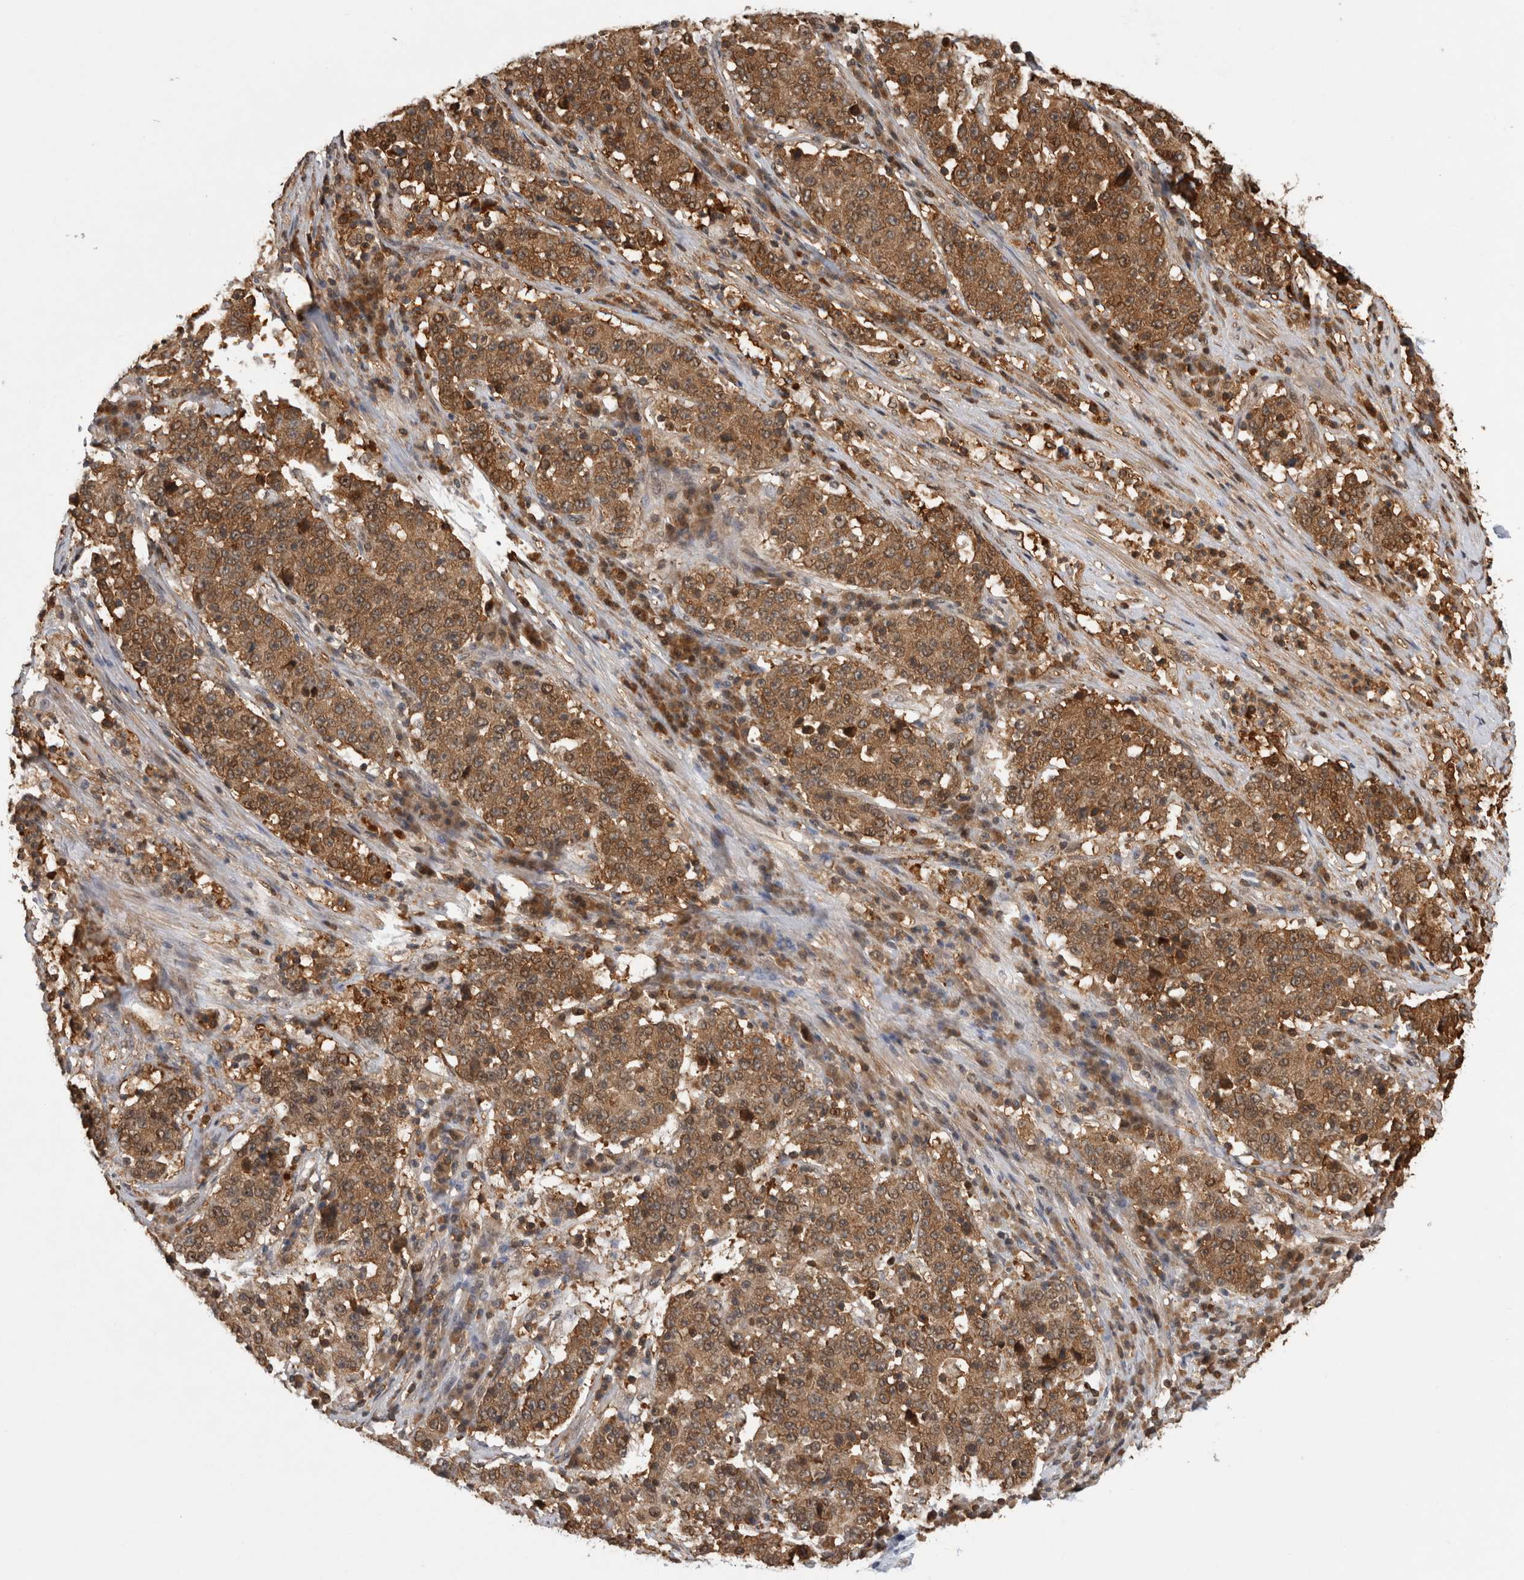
{"staining": {"intensity": "moderate", "quantity": ">75%", "location": "cytoplasmic/membranous"}, "tissue": "stomach cancer", "cell_type": "Tumor cells", "image_type": "cancer", "snomed": [{"axis": "morphology", "description": "Adenocarcinoma, NOS"}, {"axis": "topography", "description": "Stomach"}], "caption": "The image reveals immunohistochemical staining of adenocarcinoma (stomach). There is moderate cytoplasmic/membranous positivity is present in approximately >75% of tumor cells.", "gene": "ASTN2", "patient": {"sex": "male", "age": 59}}